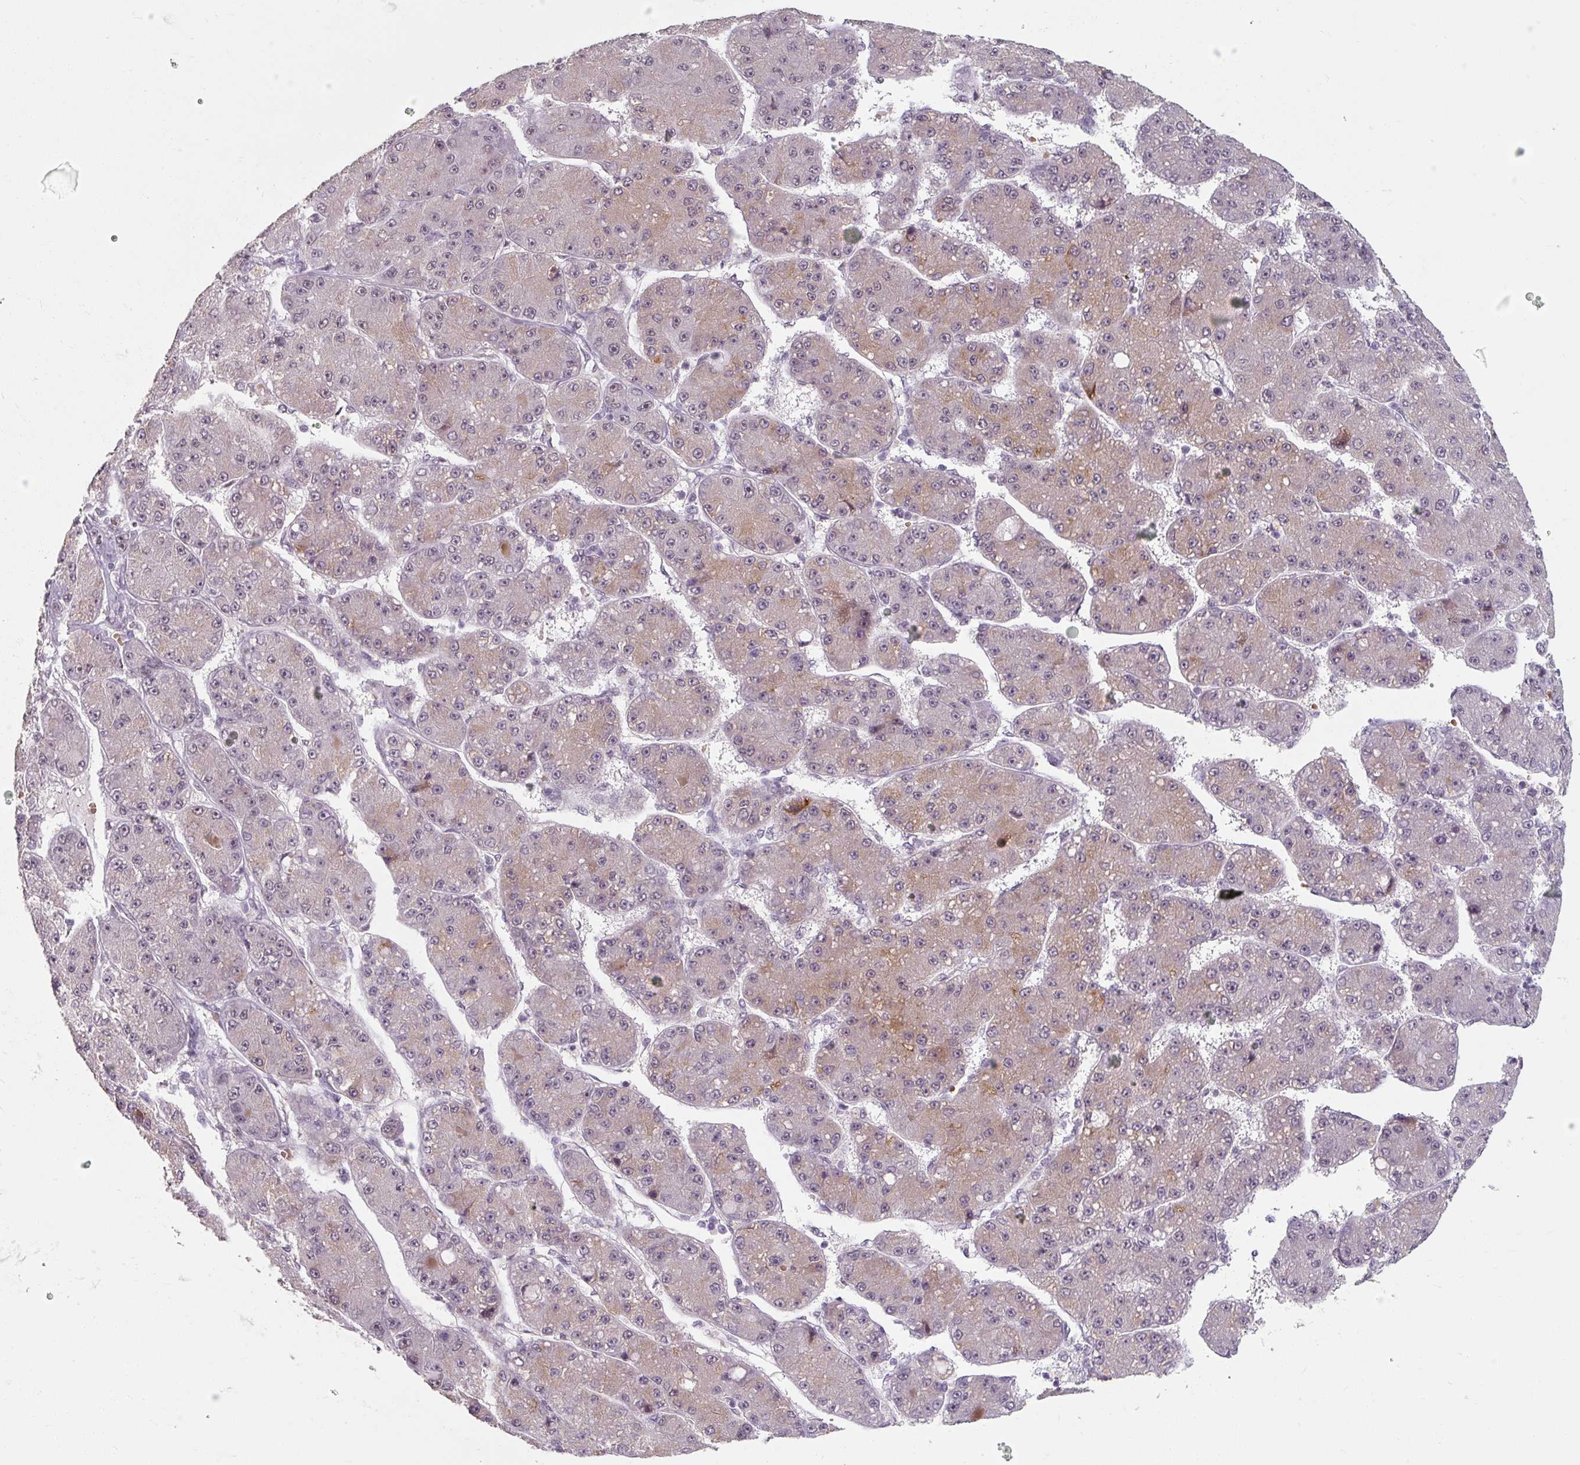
{"staining": {"intensity": "moderate", "quantity": "25%-75%", "location": "nuclear"}, "tissue": "liver cancer", "cell_type": "Tumor cells", "image_type": "cancer", "snomed": [{"axis": "morphology", "description": "Carcinoma, Hepatocellular, NOS"}, {"axis": "topography", "description": "Liver"}], "caption": "An IHC histopathology image of tumor tissue is shown. Protein staining in brown highlights moderate nuclear positivity in liver cancer within tumor cells.", "gene": "ZFTRAF1", "patient": {"sex": "male", "age": 67}}